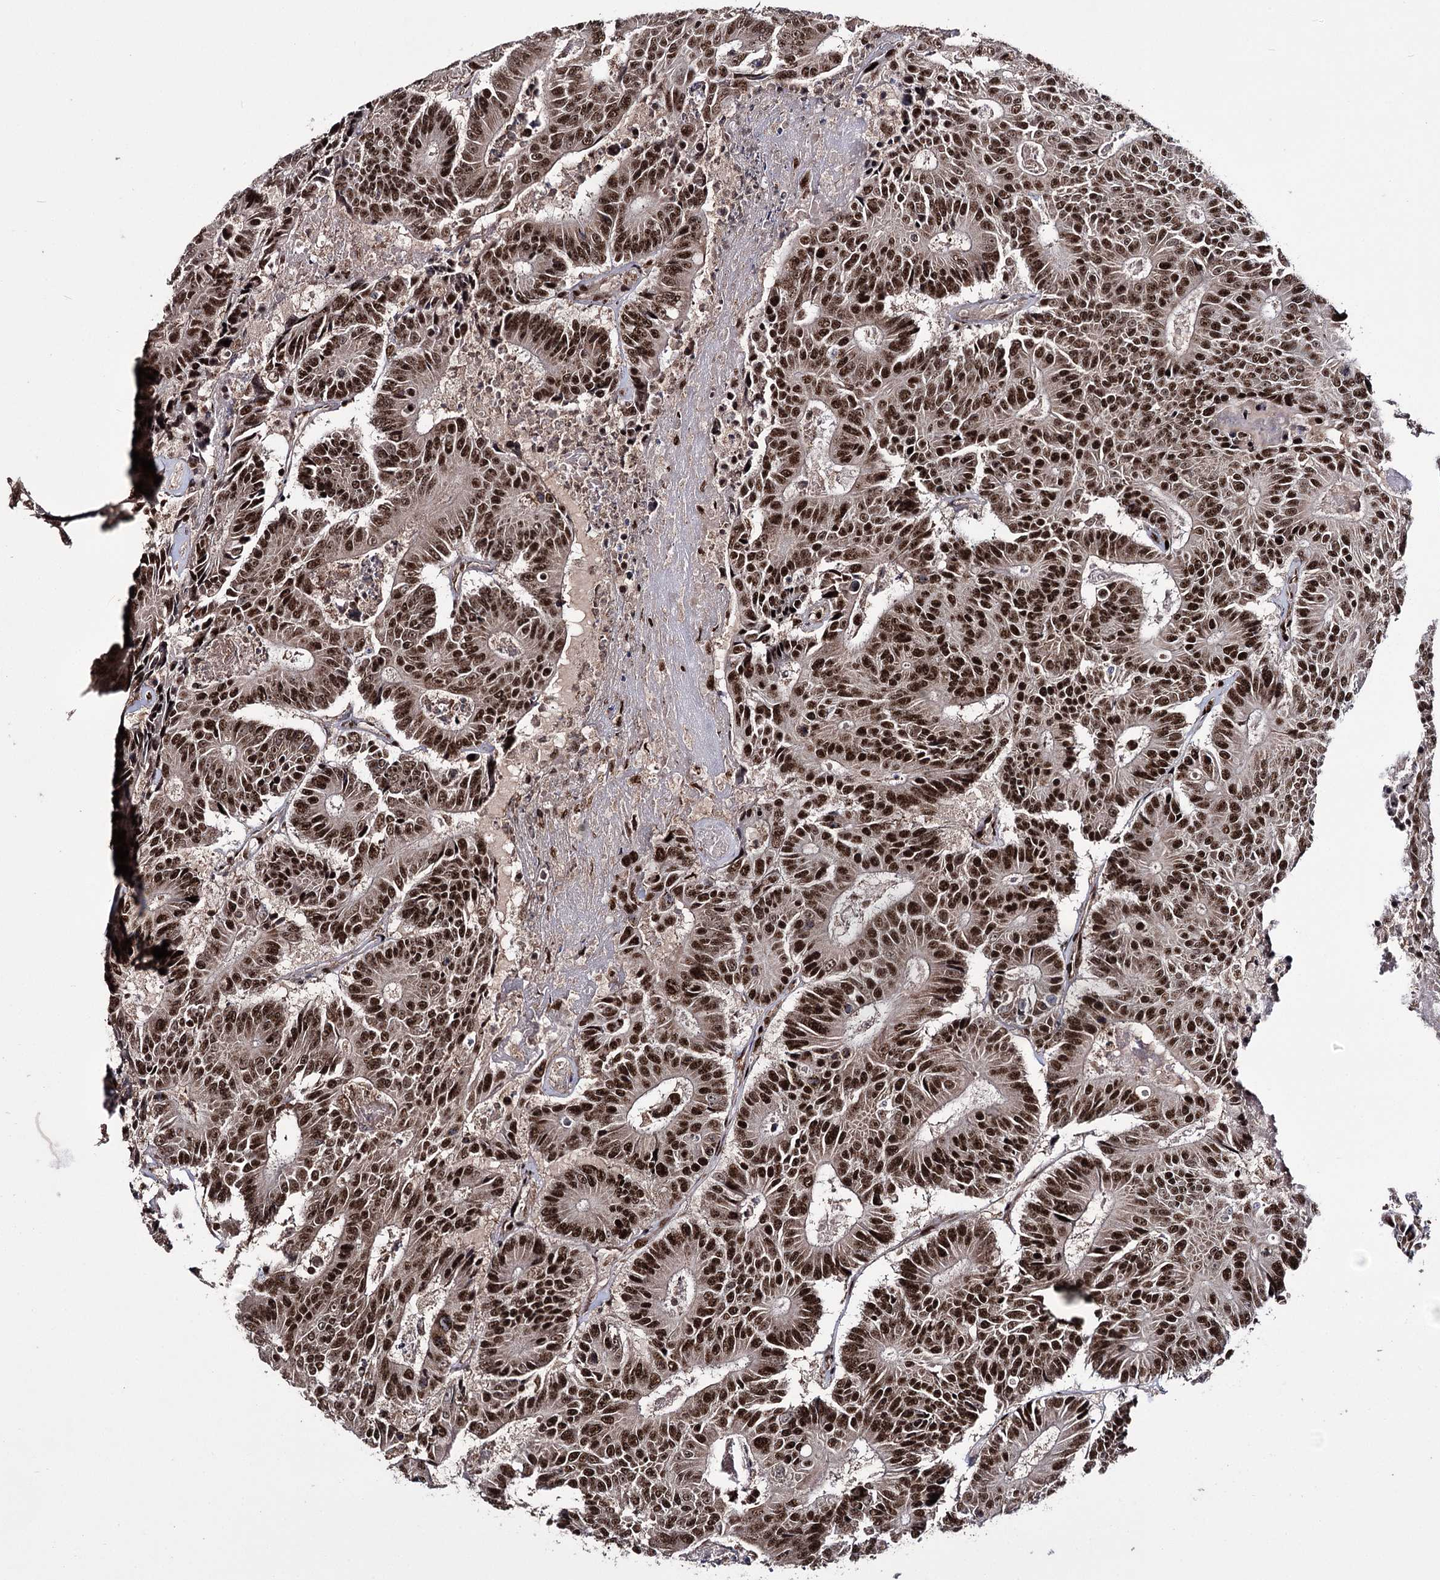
{"staining": {"intensity": "strong", "quantity": ">75%", "location": "nuclear"}, "tissue": "colorectal cancer", "cell_type": "Tumor cells", "image_type": "cancer", "snomed": [{"axis": "morphology", "description": "Adenocarcinoma, NOS"}, {"axis": "topography", "description": "Colon"}], "caption": "Protein expression analysis of human colorectal adenocarcinoma reveals strong nuclear positivity in about >75% of tumor cells.", "gene": "PRPF40A", "patient": {"sex": "male", "age": 83}}